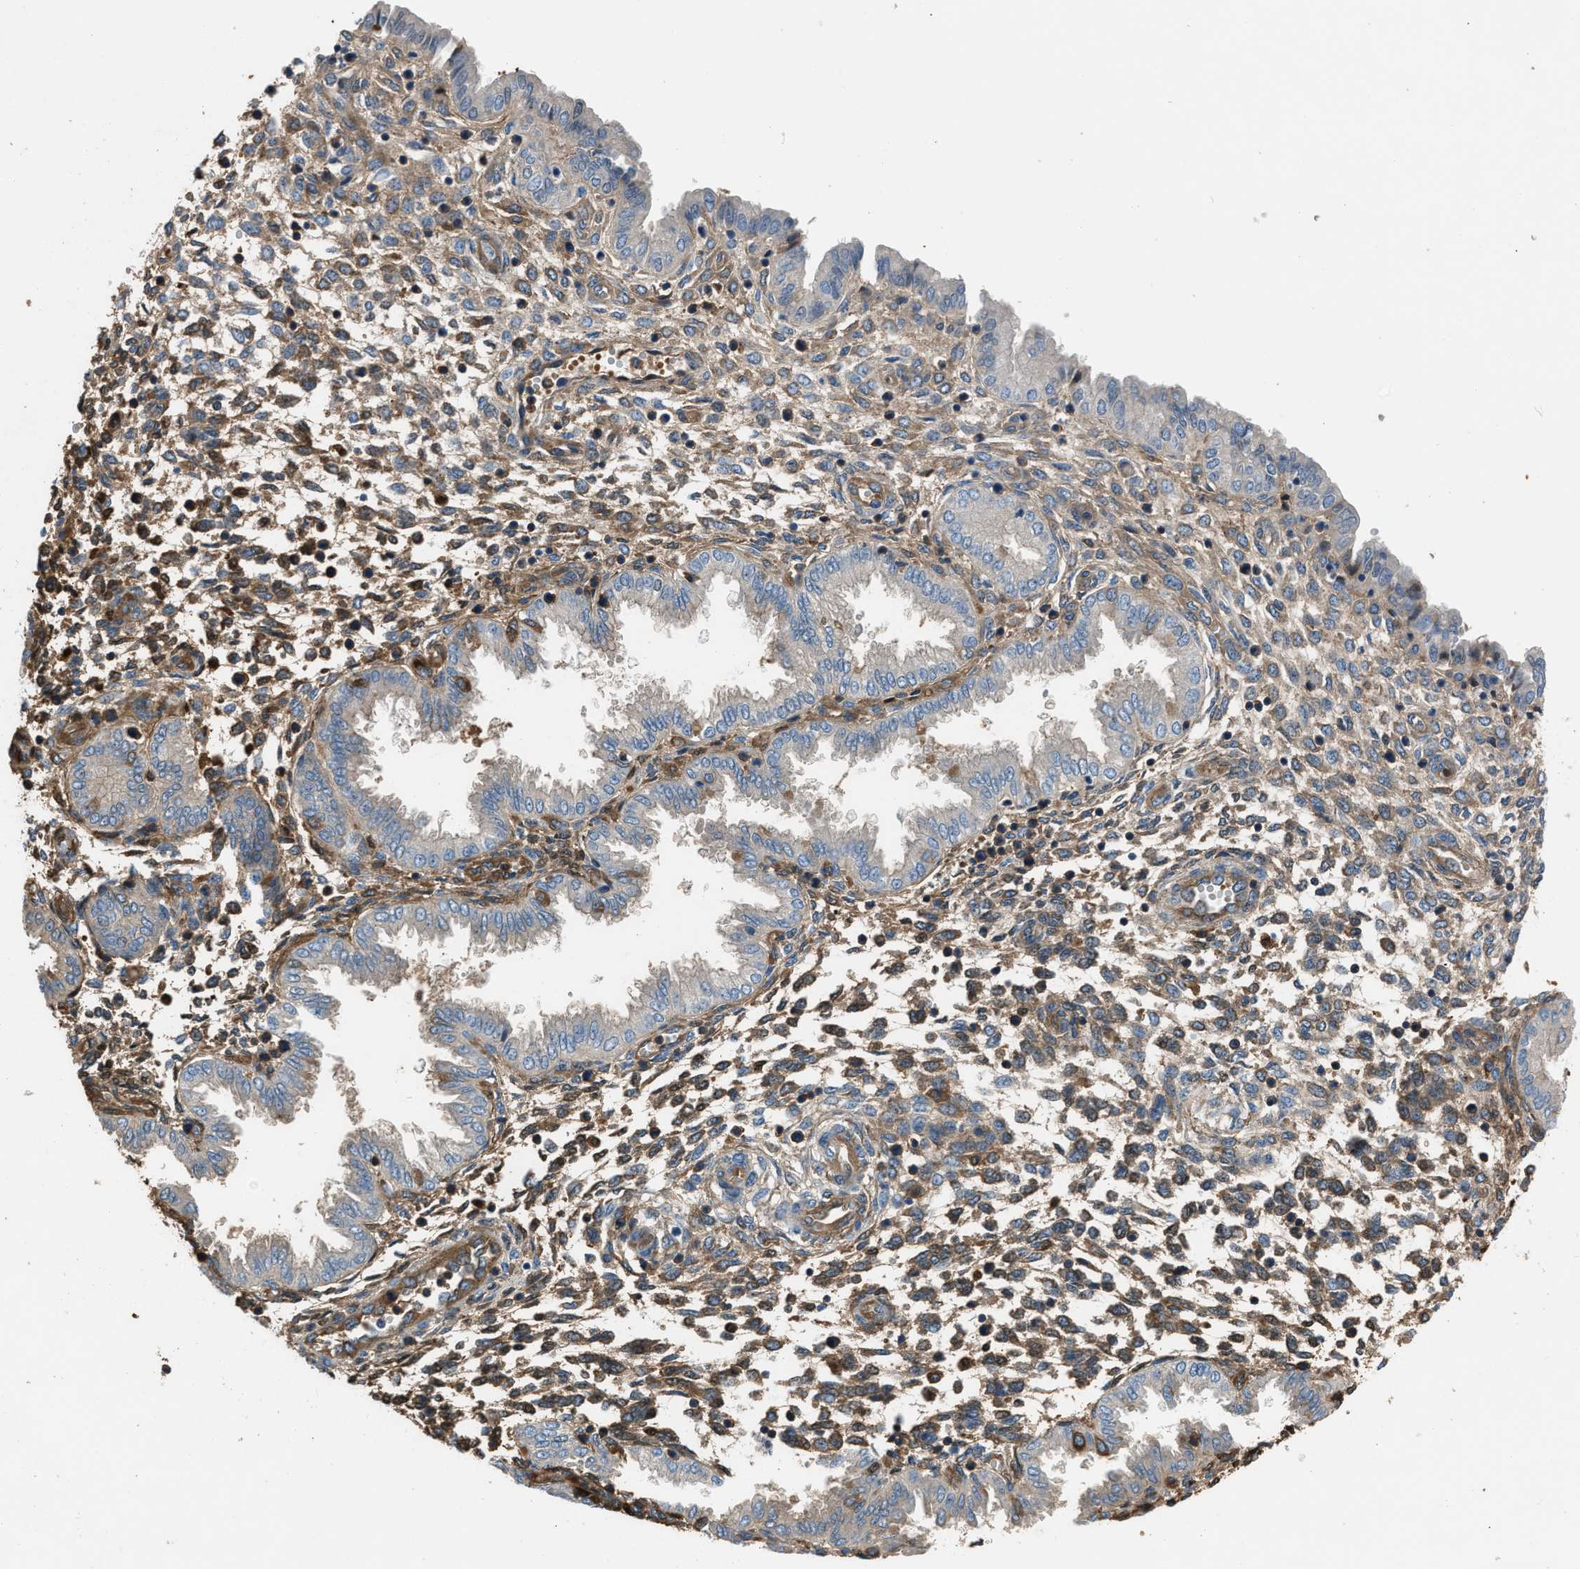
{"staining": {"intensity": "moderate", "quantity": ">75%", "location": "cytoplasmic/membranous"}, "tissue": "endometrium", "cell_type": "Cells in endometrial stroma", "image_type": "normal", "snomed": [{"axis": "morphology", "description": "Normal tissue, NOS"}, {"axis": "topography", "description": "Endometrium"}], "caption": "Brown immunohistochemical staining in benign human endometrium shows moderate cytoplasmic/membranous expression in approximately >75% of cells in endometrial stroma.", "gene": "STC1", "patient": {"sex": "female", "age": 33}}